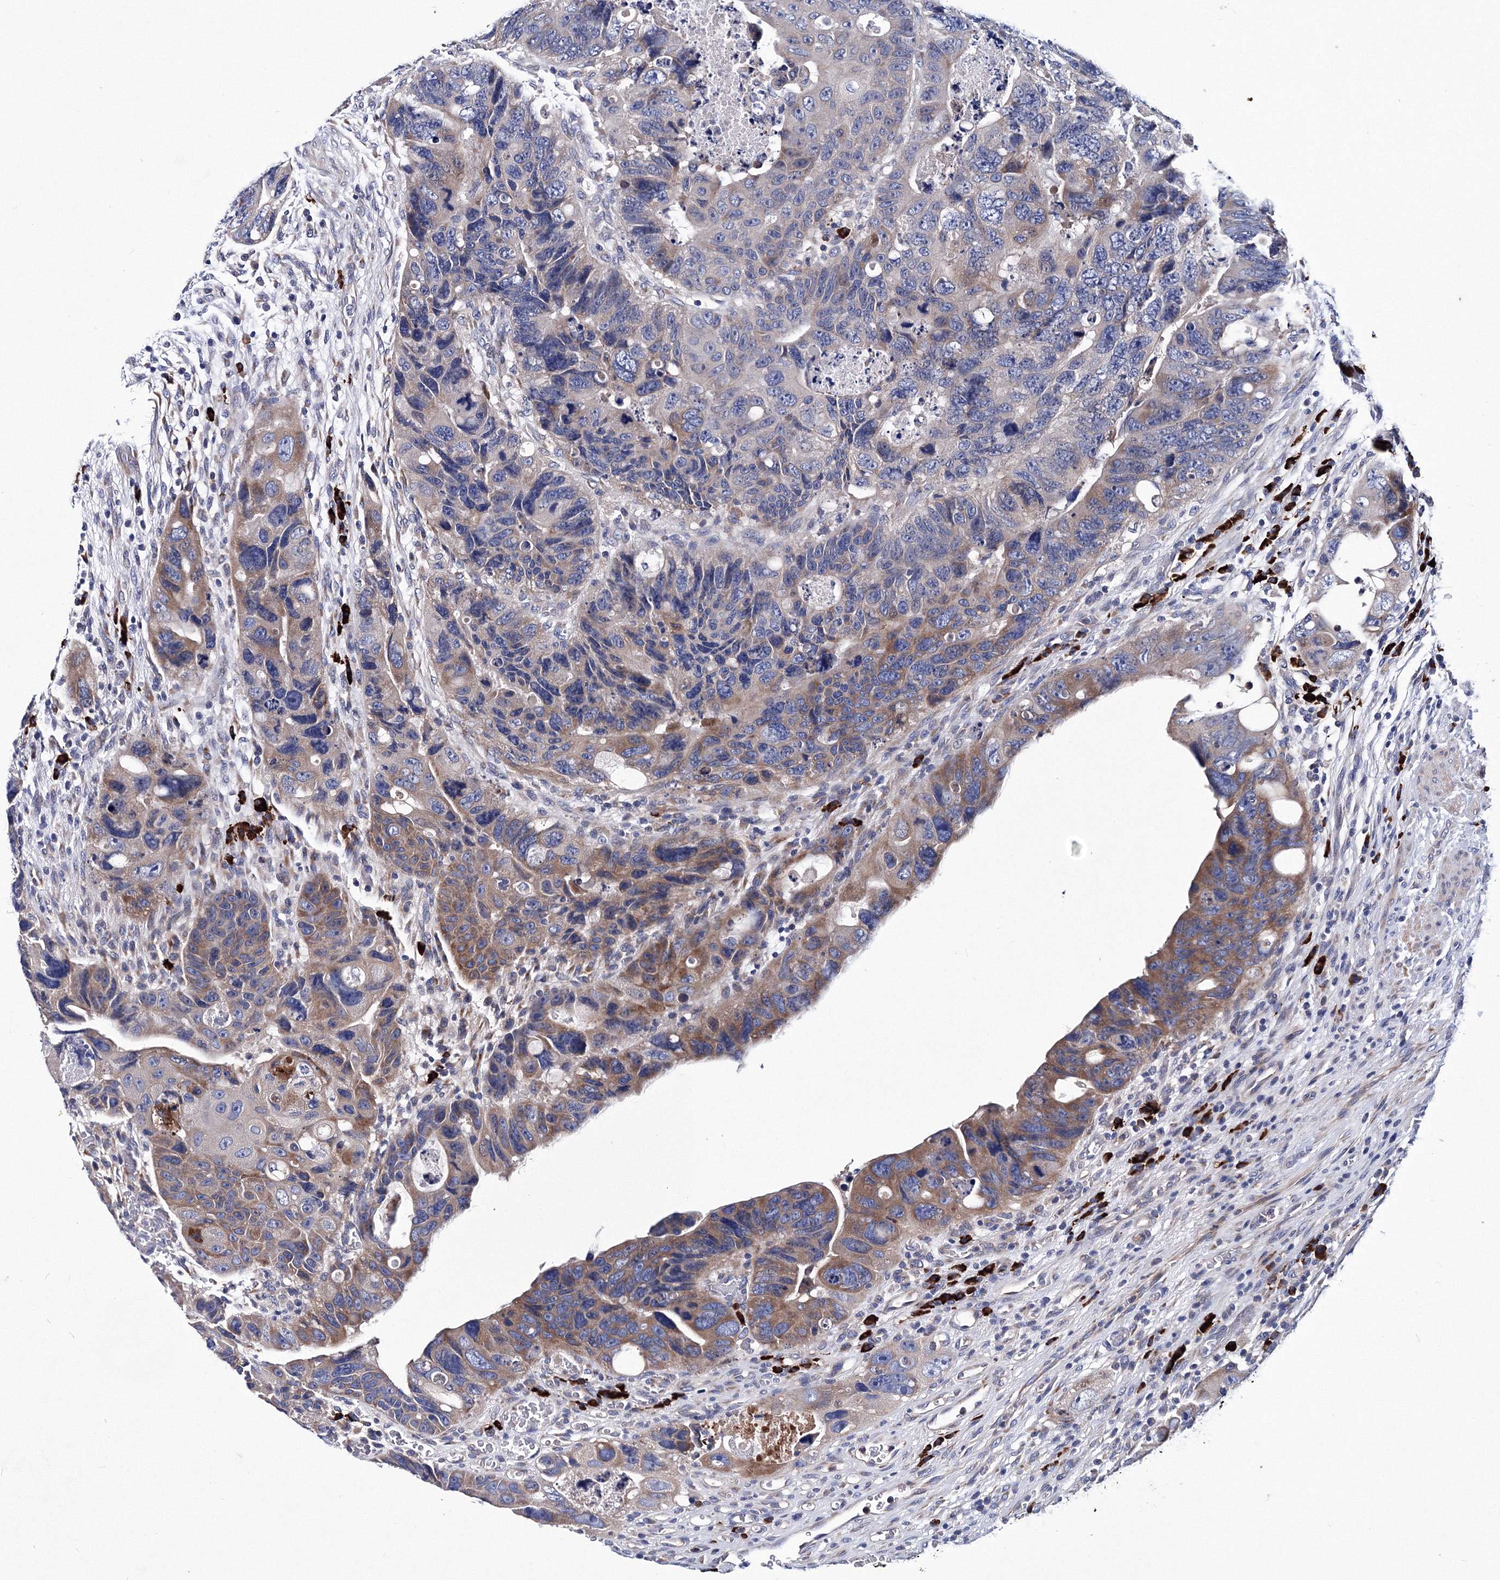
{"staining": {"intensity": "moderate", "quantity": "<25%", "location": "cytoplasmic/membranous"}, "tissue": "colorectal cancer", "cell_type": "Tumor cells", "image_type": "cancer", "snomed": [{"axis": "morphology", "description": "Adenocarcinoma, NOS"}, {"axis": "topography", "description": "Rectum"}], "caption": "A photomicrograph showing moderate cytoplasmic/membranous expression in about <25% of tumor cells in colorectal cancer (adenocarcinoma), as visualized by brown immunohistochemical staining.", "gene": "TRPM2", "patient": {"sex": "male", "age": 59}}